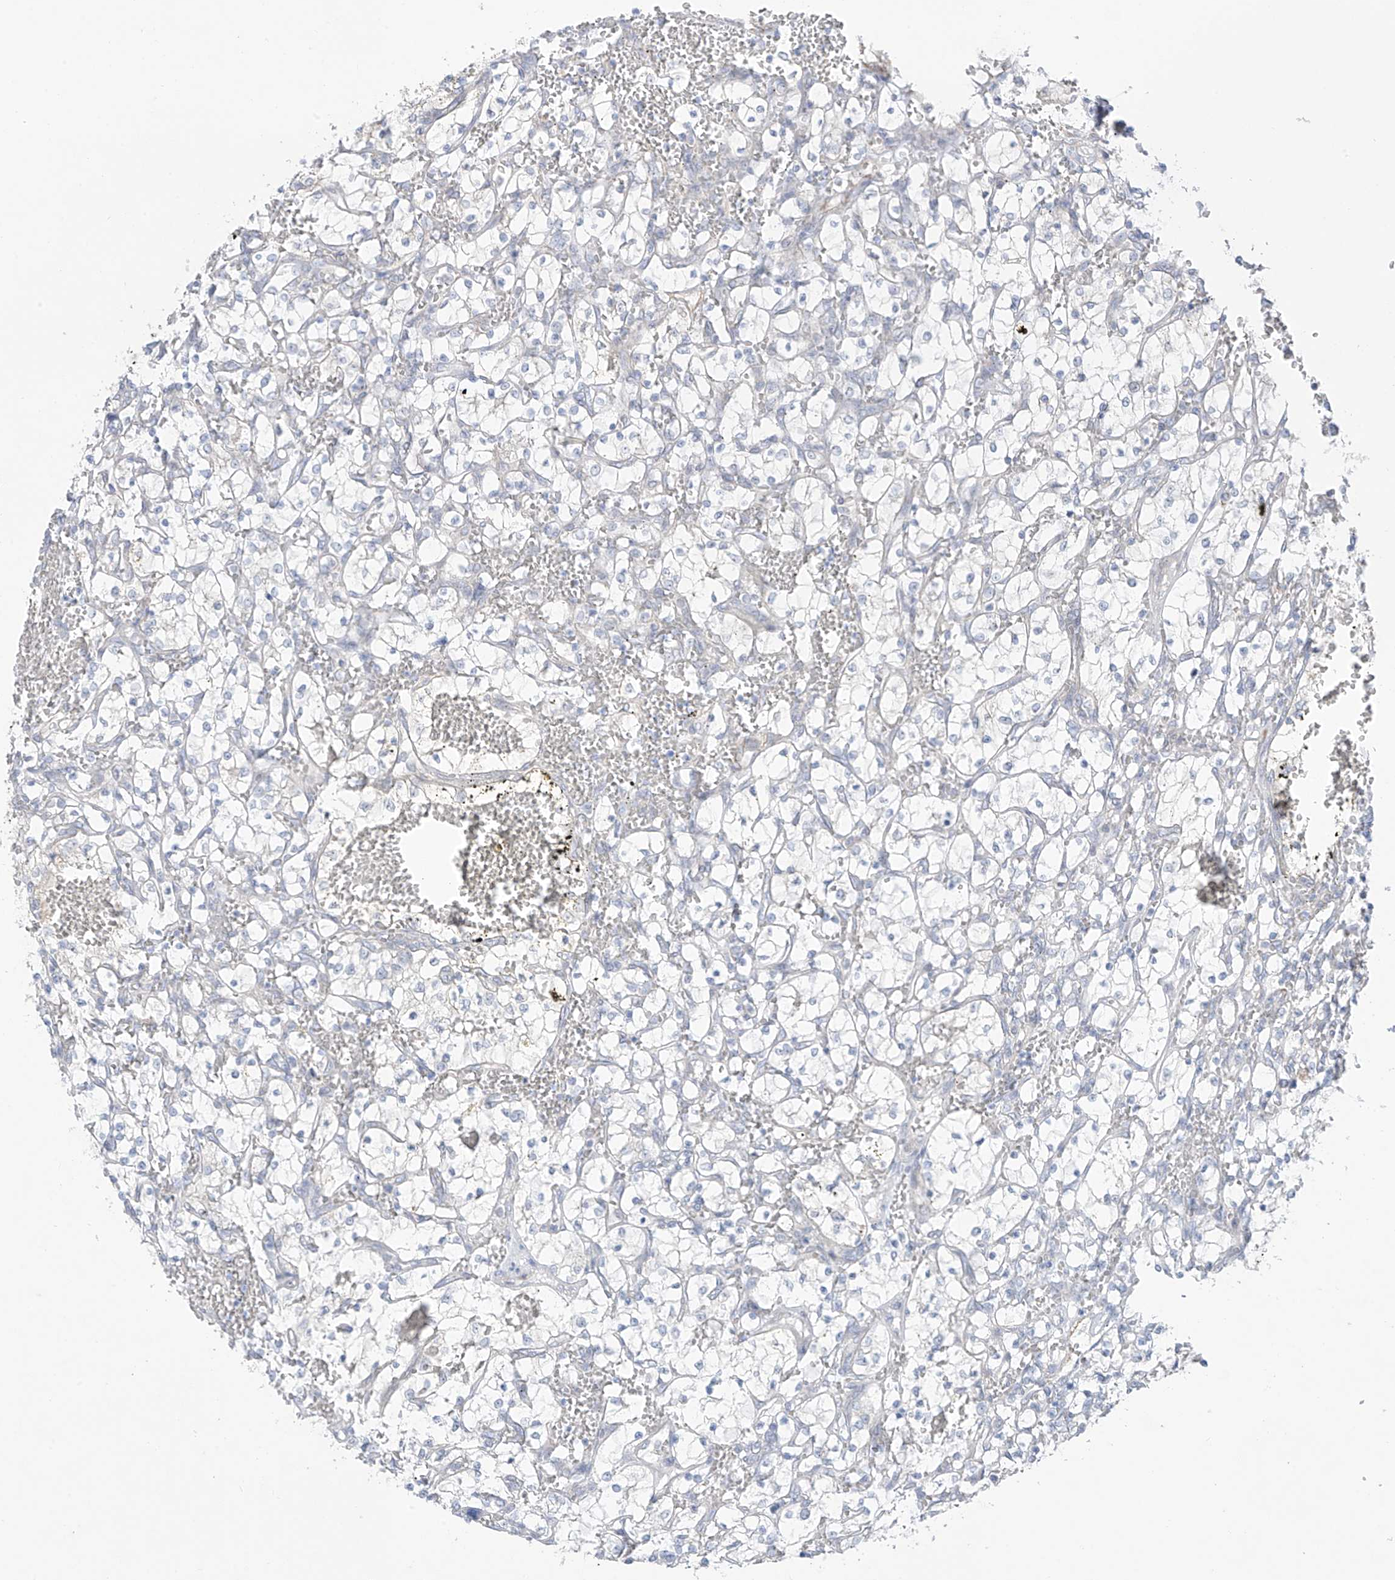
{"staining": {"intensity": "negative", "quantity": "none", "location": "none"}, "tissue": "renal cancer", "cell_type": "Tumor cells", "image_type": "cancer", "snomed": [{"axis": "morphology", "description": "Adenocarcinoma, NOS"}, {"axis": "topography", "description": "Kidney"}], "caption": "The IHC histopathology image has no significant positivity in tumor cells of renal adenocarcinoma tissue. Brightfield microscopy of immunohistochemistry stained with DAB (3,3'-diaminobenzidine) (brown) and hematoxylin (blue), captured at high magnification.", "gene": "EIPR1", "patient": {"sex": "female", "age": 69}}